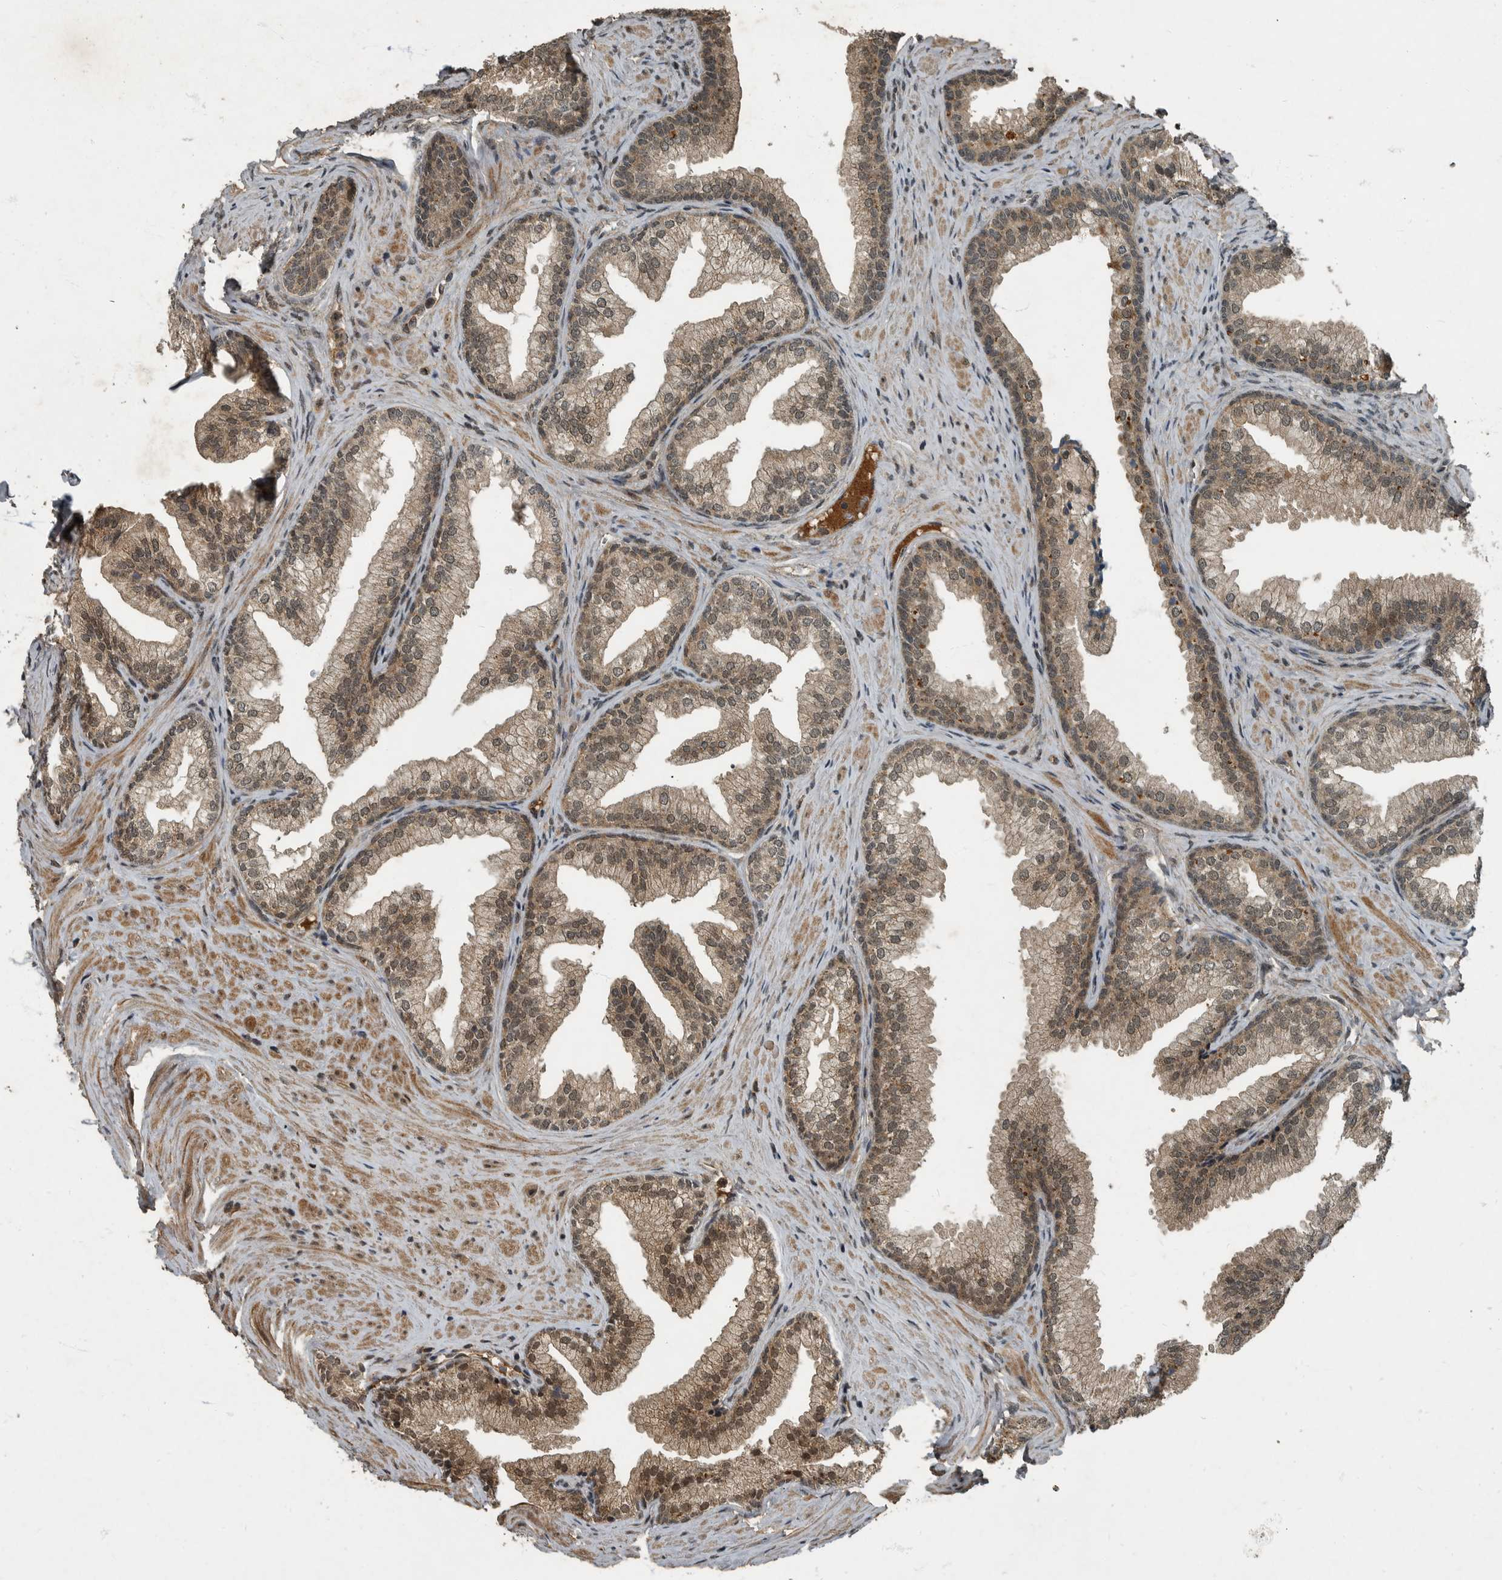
{"staining": {"intensity": "moderate", "quantity": ">75%", "location": "cytoplasmic/membranous"}, "tissue": "prostate", "cell_type": "Glandular cells", "image_type": "normal", "snomed": [{"axis": "morphology", "description": "Normal tissue, NOS"}, {"axis": "topography", "description": "Prostate"}], "caption": "Protein expression by immunohistochemistry demonstrates moderate cytoplasmic/membranous expression in approximately >75% of glandular cells in unremarkable prostate.", "gene": "FOXO1", "patient": {"sex": "male", "age": 76}}